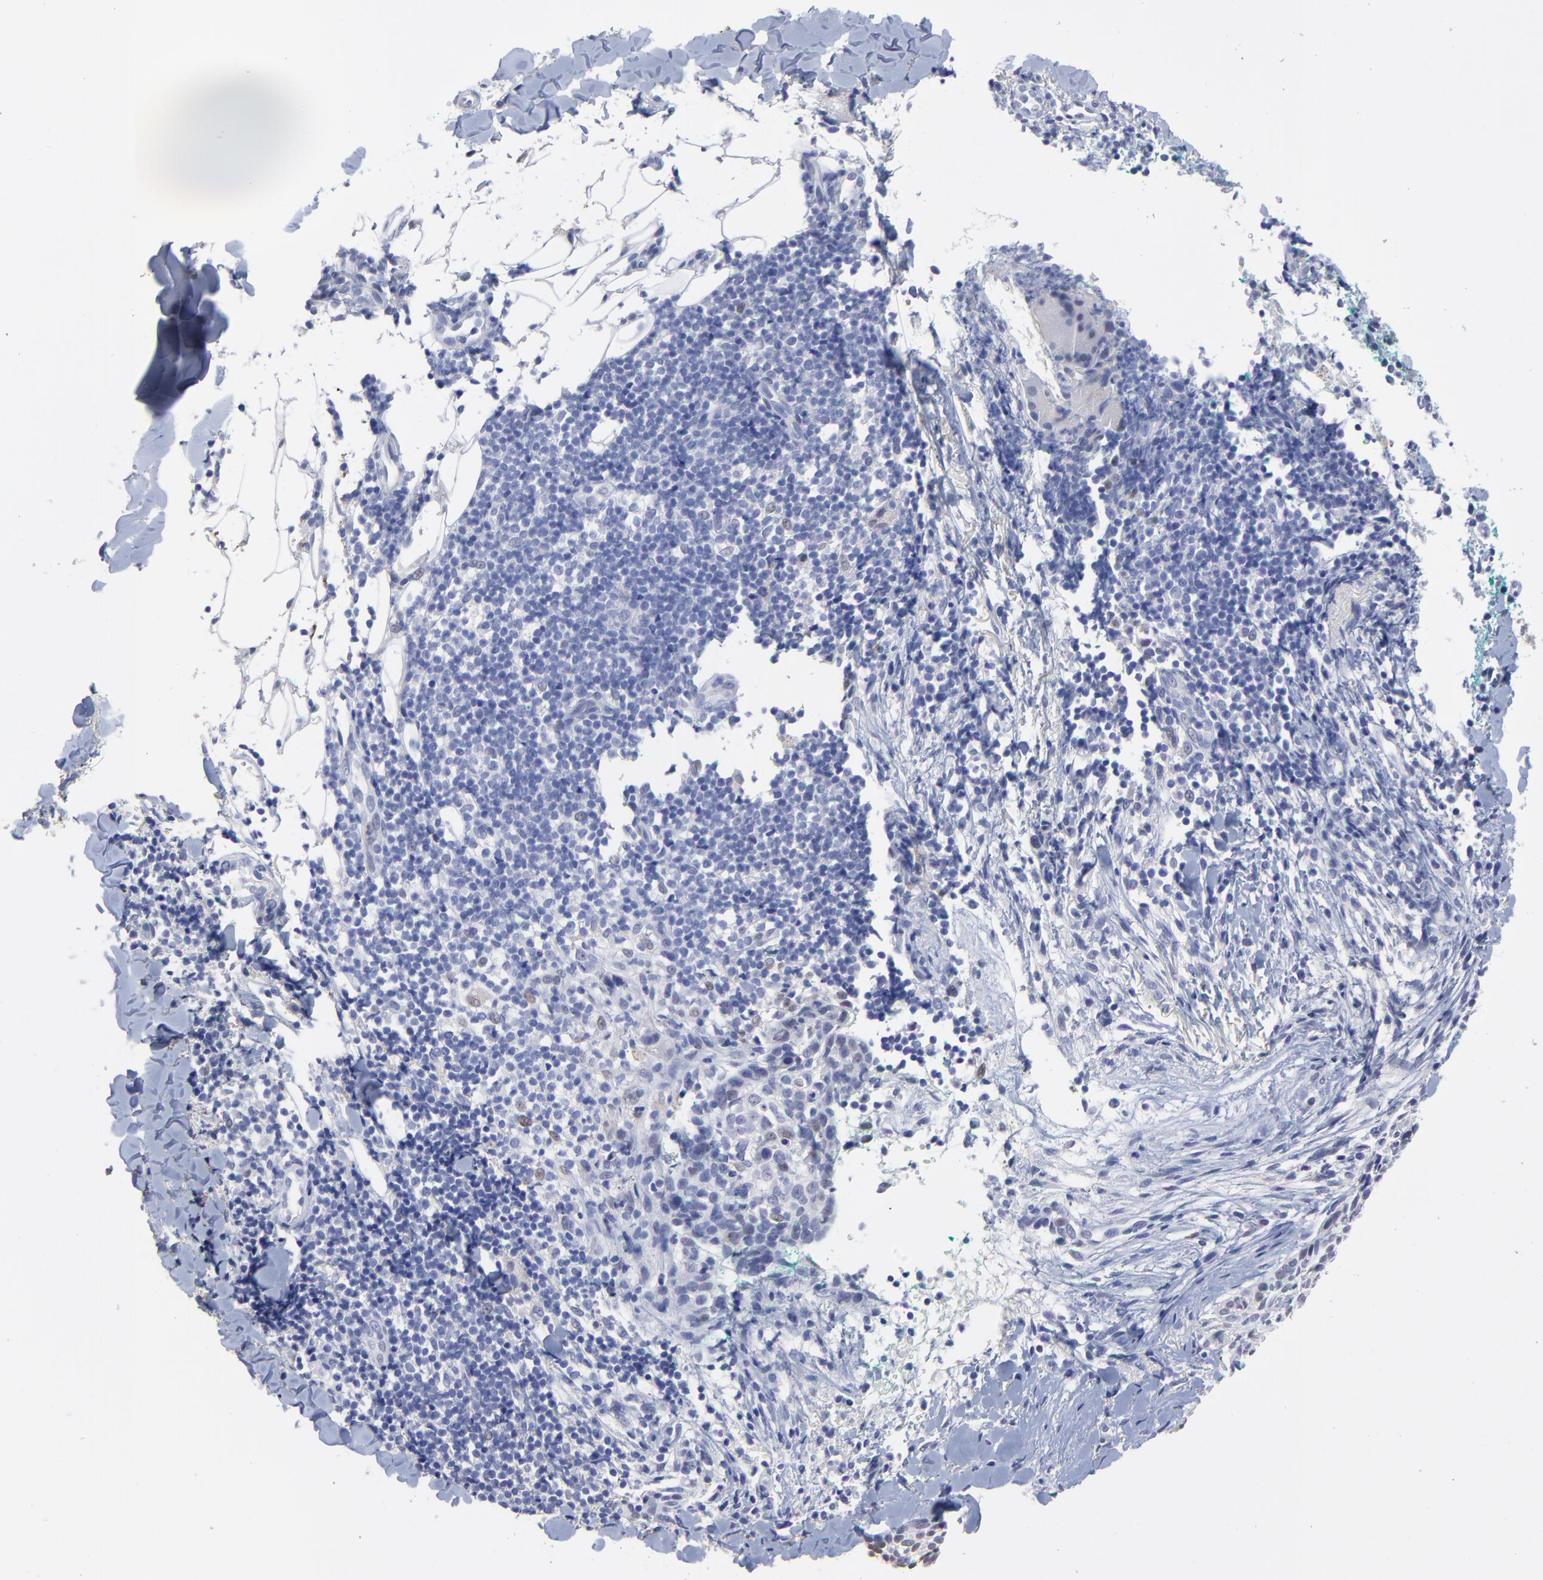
{"staining": {"intensity": "weak", "quantity": "<25%", "location": "nuclear"}, "tissue": "skin cancer", "cell_type": "Tumor cells", "image_type": "cancer", "snomed": [{"axis": "morphology", "description": "Normal tissue, NOS"}, {"axis": "morphology", "description": "Basal cell carcinoma"}, {"axis": "topography", "description": "Skin"}], "caption": "The image demonstrates no staining of tumor cells in skin cancer (basal cell carcinoma). (Immunohistochemistry (ihc), brightfield microscopy, high magnification).", "gene": "SMARCA1", "patient": {"sex": "female", "age": 57}}